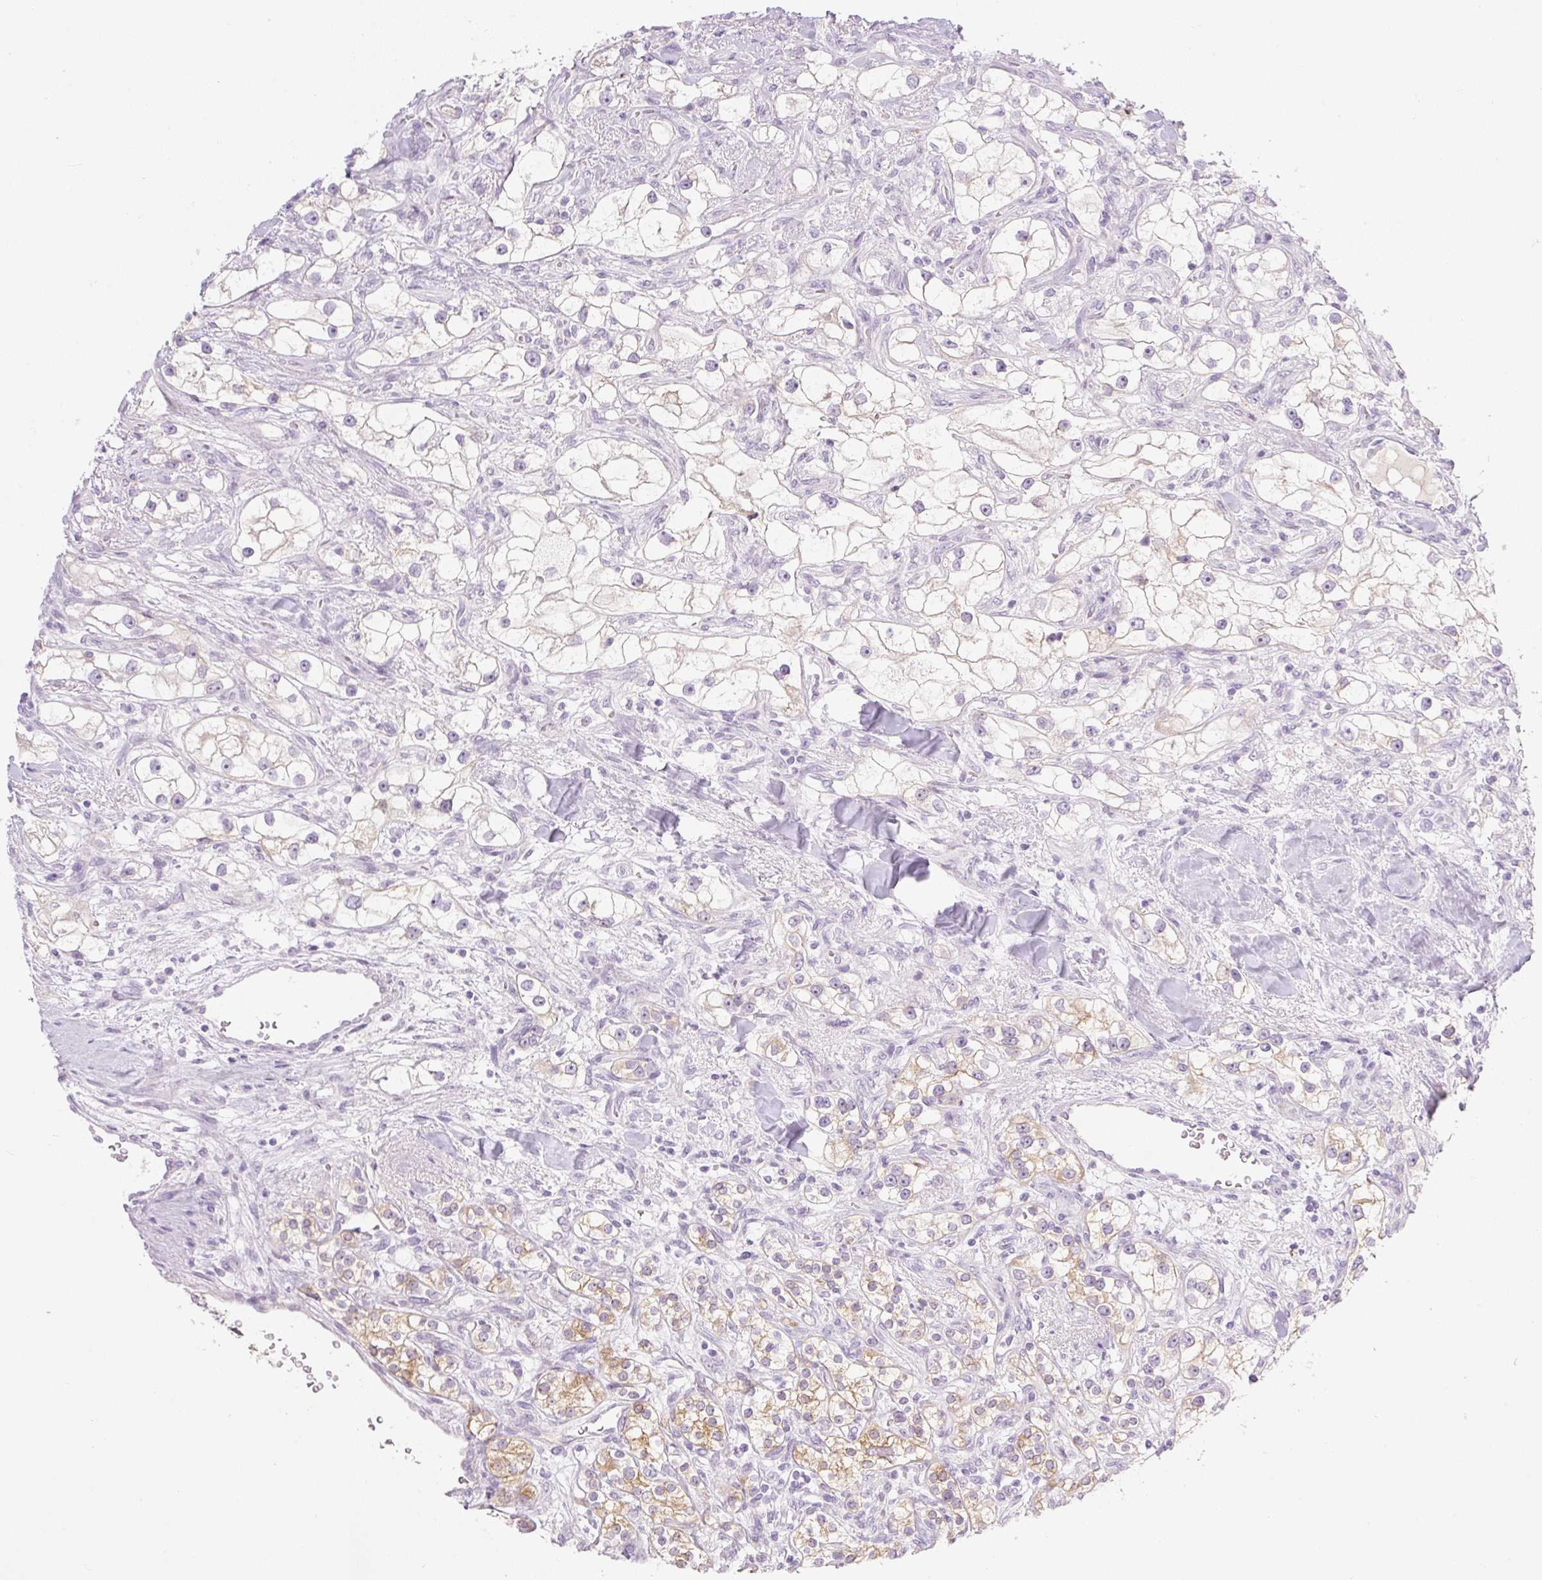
{"staining": {"intensity": "moderate", "quantity": "25%-75%", "location": "cytoplasmic/membranous"}, "tissue": "renal cancer", "cell_type": "Tumor cells", "image_type": "cancer", "snomed": [{"axis": "morphology", "description": "Adenocarcinoma, NOS"}, {"axis": "topography", "description": "Kidney"}], "caption": "Brown immunohistochemical staining in renal adenocarcinoma demonstrates moderate cytoplasmic/membranous positivity in approximately 25%-75% of tumor cells. The protein is shown in brown color, while the nuclei are stained blue.", "gene": "MIA2", "patient": {"sex": "male", "age": 77}}